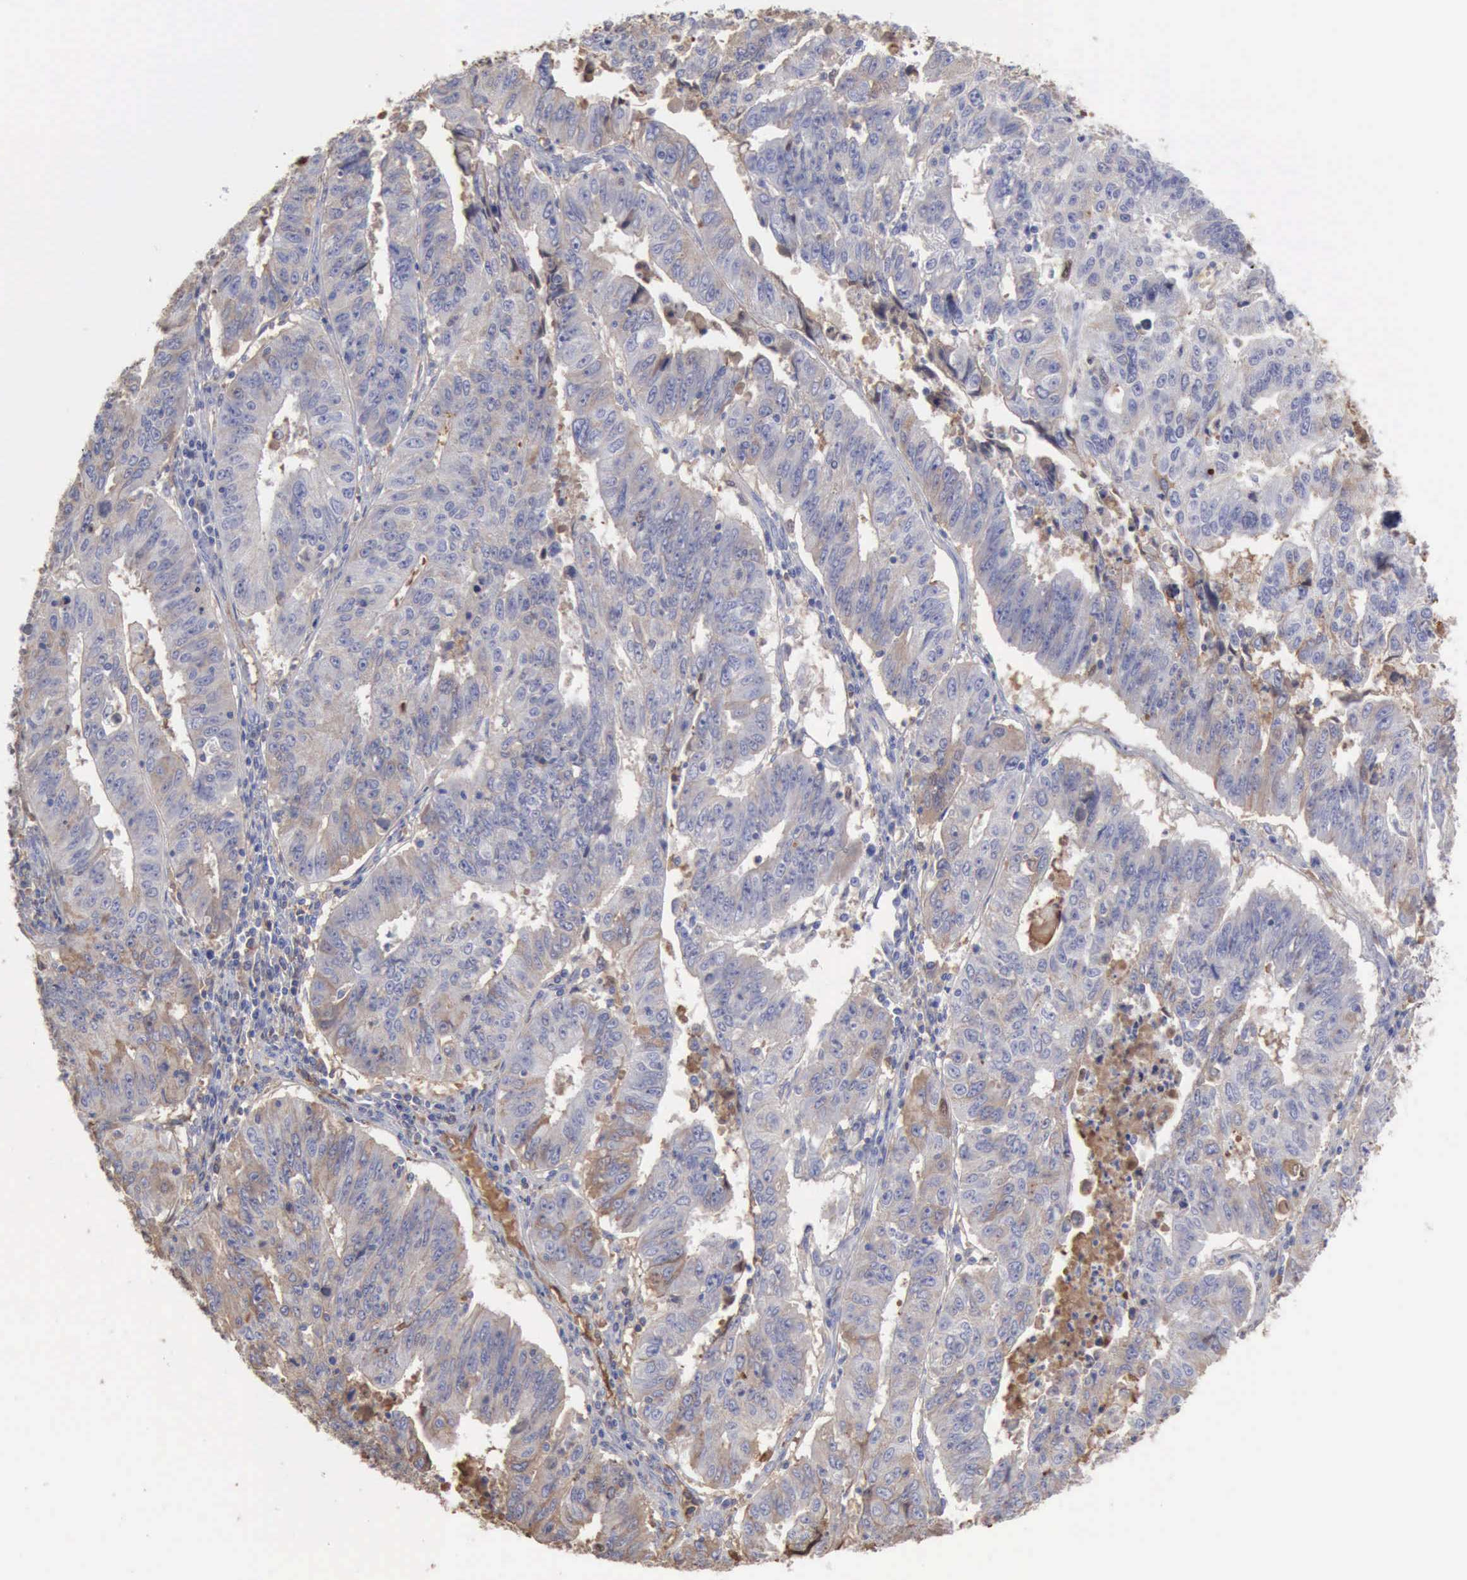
{"staining": {"intensity": "weak", "quantity": "25%-75%", "location": "cytoplasmic/membranous"}, "tissue": "endometrial cancer", "cell_type": "Tumor cells", "image_type": "cancer", "snomed": [{"axis": "morphology", "description": "Adenocarcinoma, NOS"}, {"axis": "topography", "description": "Endometrium"}], "caption": "A low amount of weak cytoplasmic/membranous positivity is identified in approximately 25%-75% of tumor cells in endometrial cancer tissue. Nuclei are stained in blue.", "gene": "SERPINA1", "patient": {"sex": "female", "age": 42}}